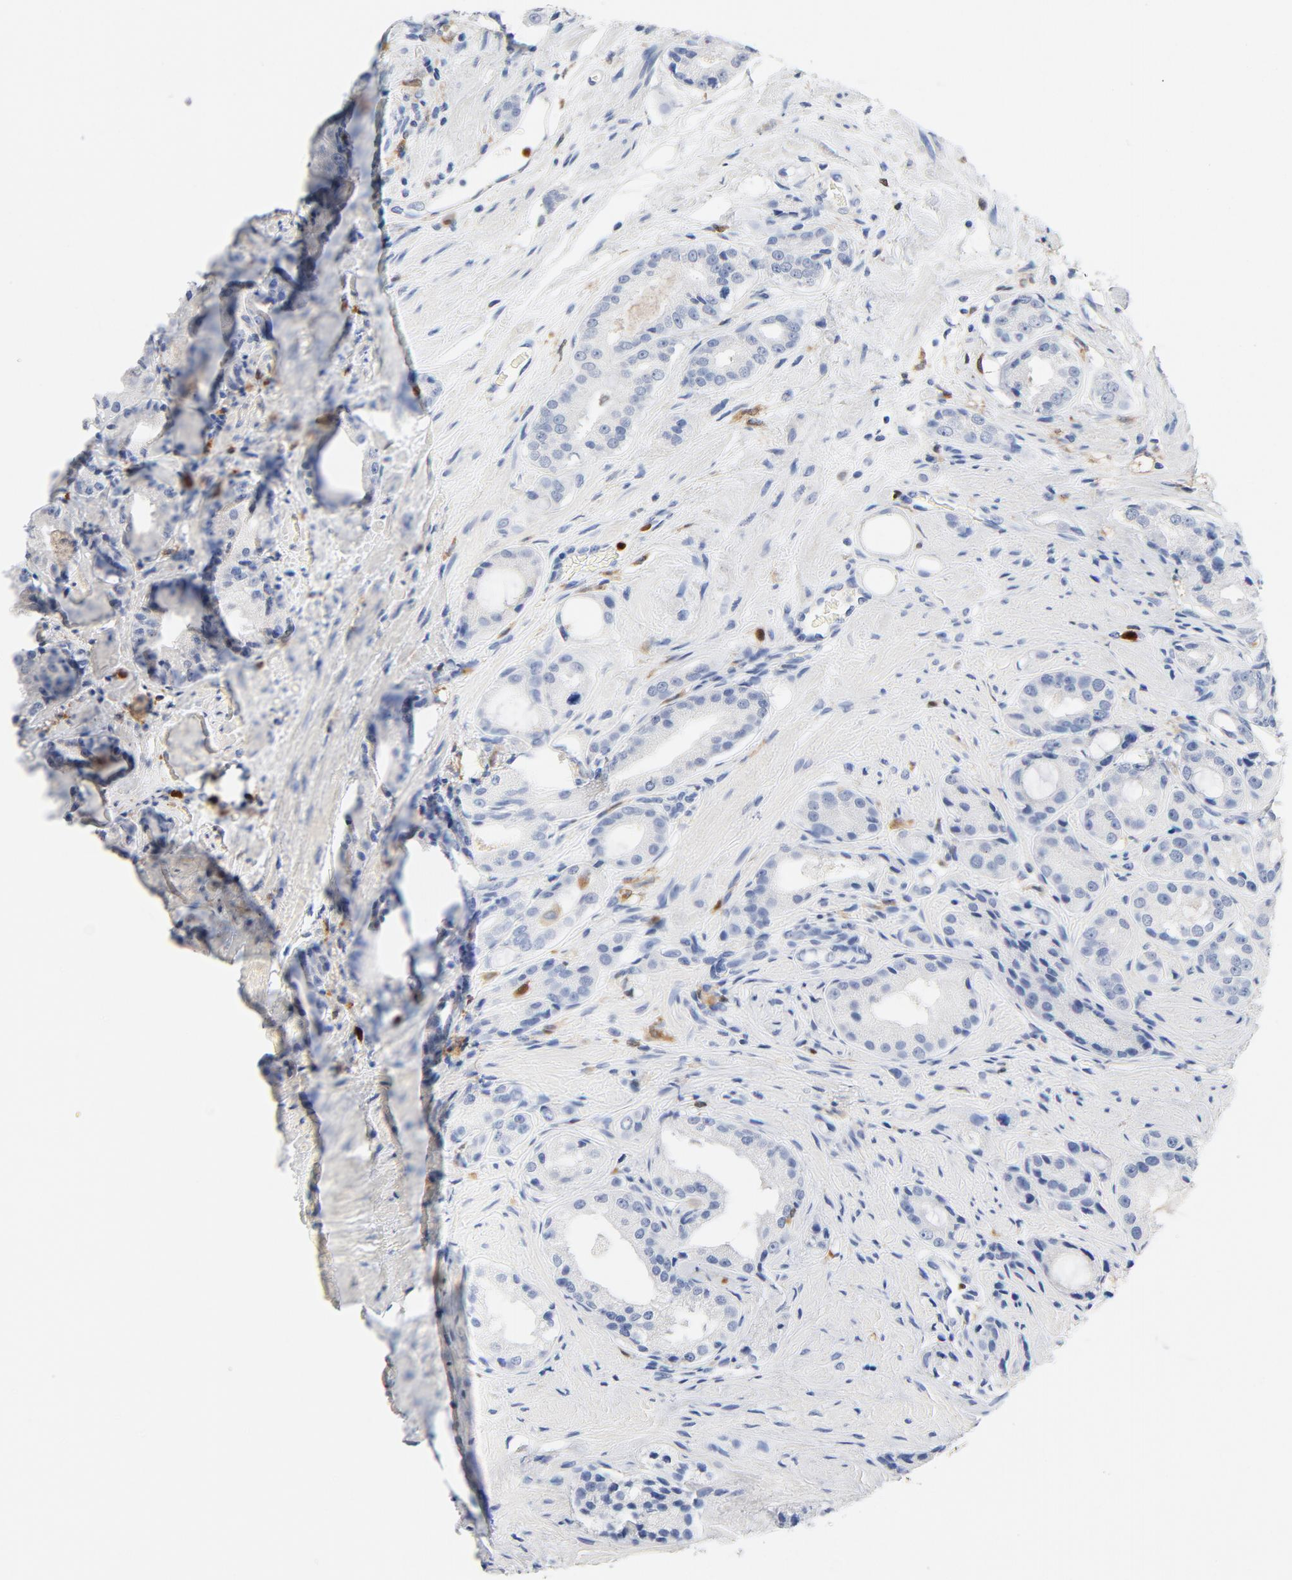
{"staining": {"intensity": "negative", "quantity": "none", "location": "none"}, "tissue": "prostate cancer", "cell_type": "Tumor cells", "image_type": "cancer", "snomed": [{"axis": "morphology", "description": "Adenocarcinoma, Medium grade"}, {"axis": "topography", "description": "Prostate"}], "caption": "High power microscopy image of an IHC micrograph of prostate cancer (adenocarcinoma (medium-grade)), revealing no significant staining in tumor cells. (DAB IHC, high magnification).", "gene": "NCF1", "patient": {"sex": "male", "age": 60}}